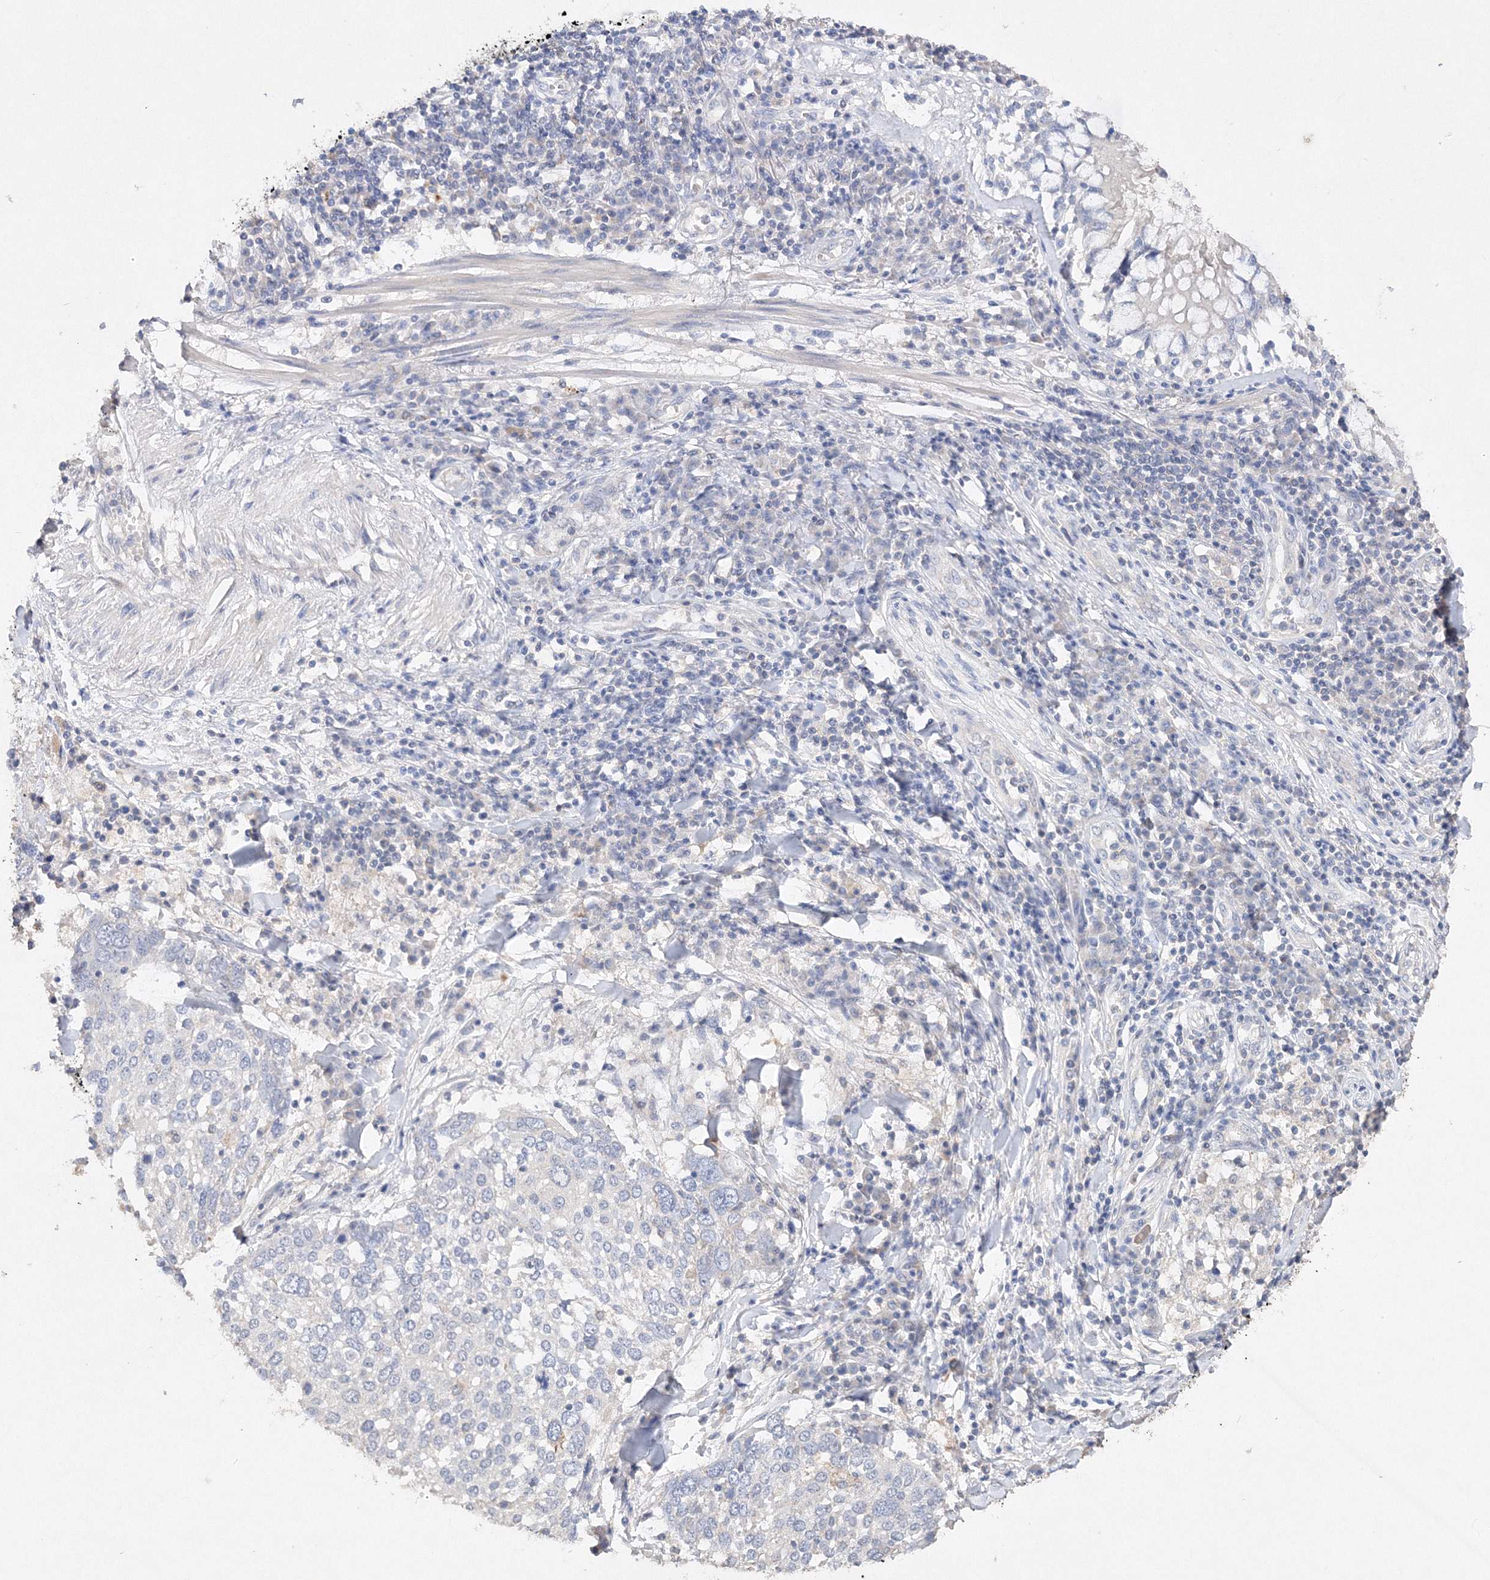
{"staining": {"intensity": "negative", "quantity": "none", "location": "none"}, "tissue": "lung cancer", "cell_type": "Tumor cells", "image_type": "cancer", "snomed": [{"axis": "morphology", "description": "Squamous cell carcinoma, NOS"}, {"axis": "topography", "description": "Lung"}], "caption": "High power microscopy micrograph of an immunohistochemistry (IHC) micrograph of lung cancer (squamous cell carcinoma), revealing no significant expression in tumor cells.", "gene": "GLS", "patient": {"sex": "male", "age": 65}}